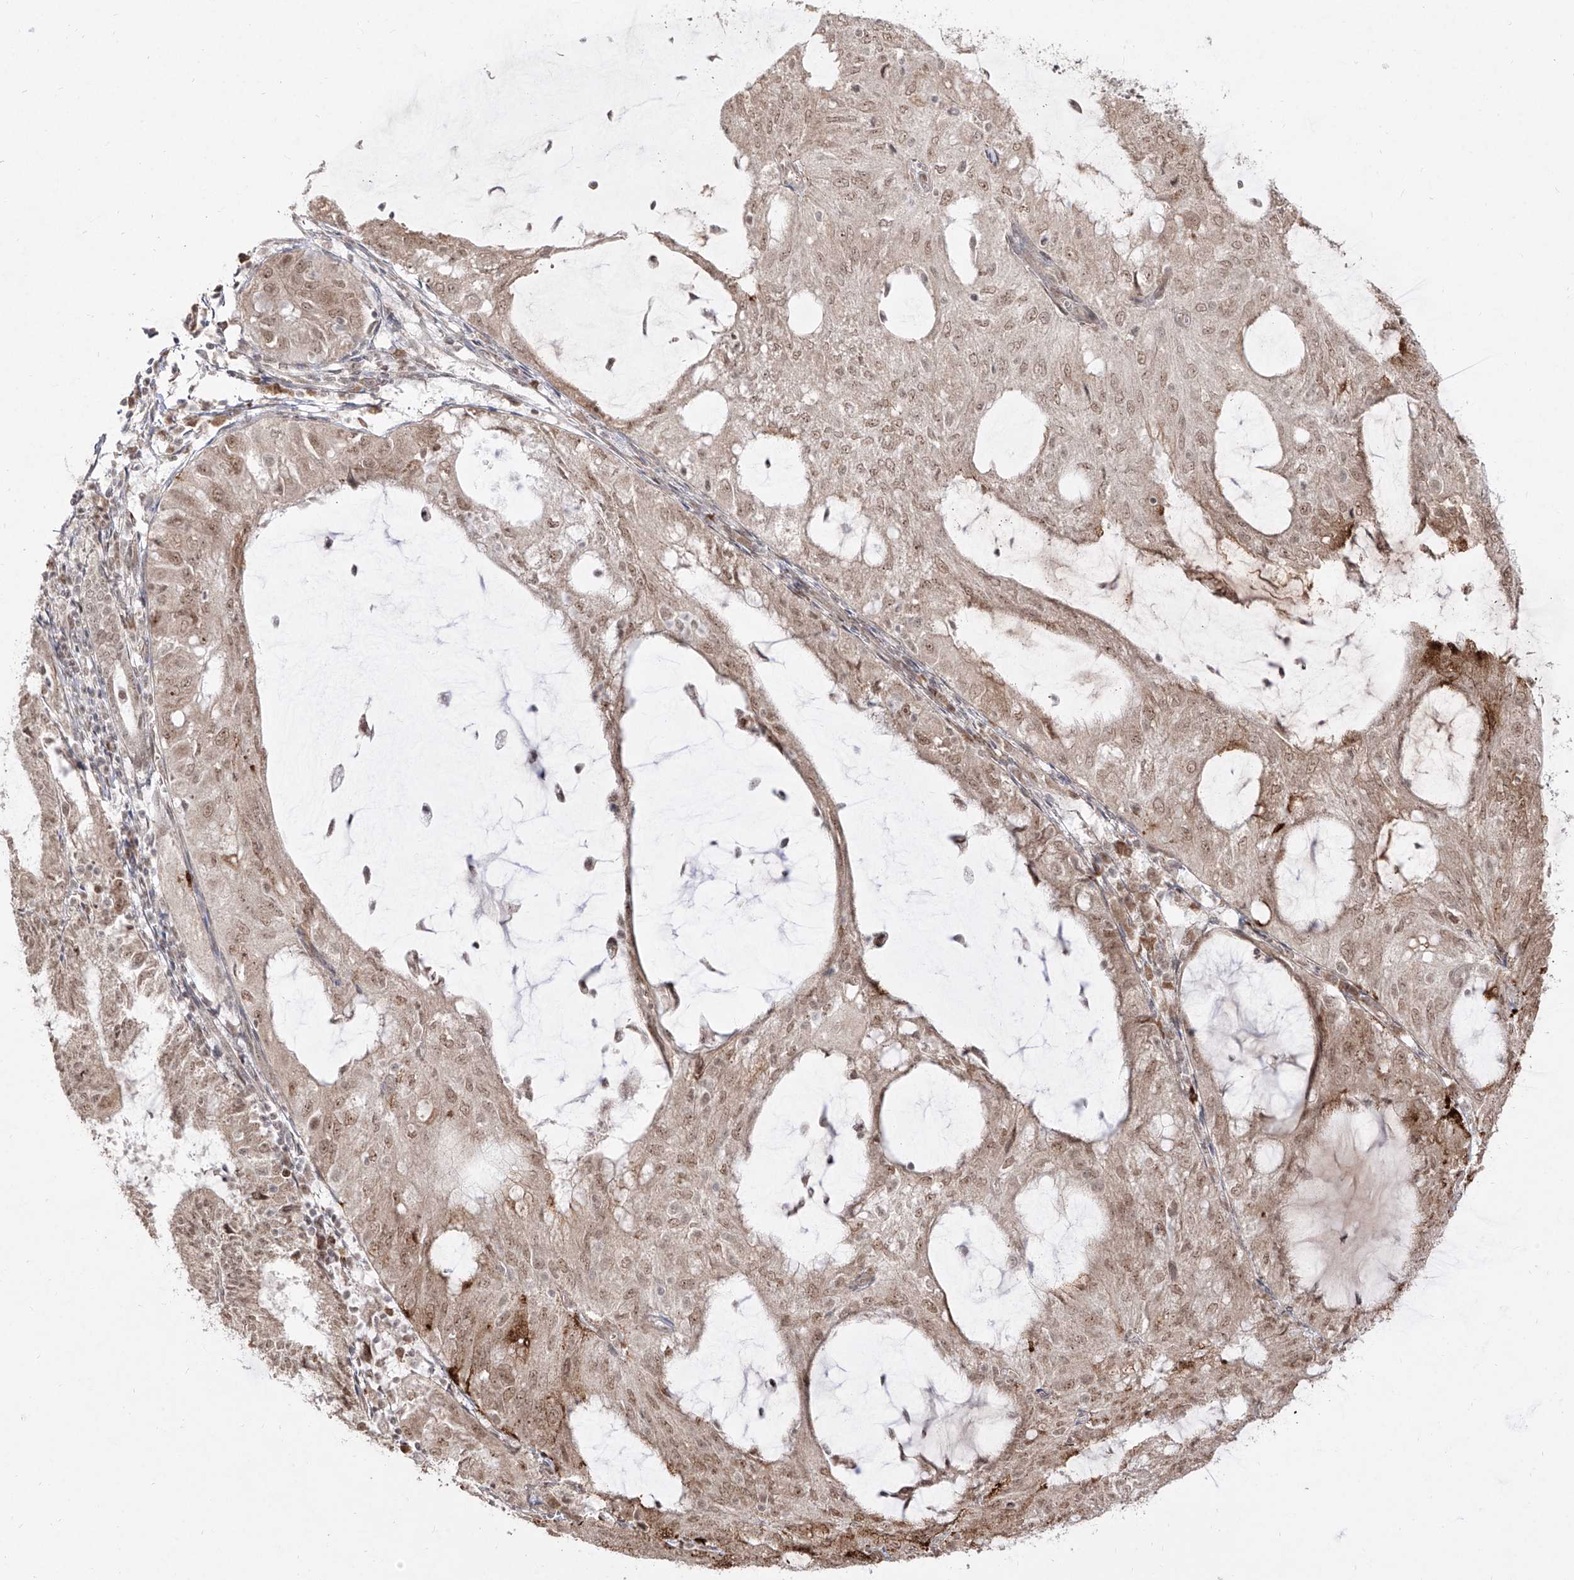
{"staining": {"intensity": "weak", "quantity": ">75%", "location": "nuclear"}, "tissue": "endometrial cancer", "cell_type": "Tumor cells", "image_type": "cancer", "snomed": [{"axis": "morphology", "description": "Adenocarcinoma, NOS"}, {"axis": "topography", "description": "Endometrium"}], "caption": "Human endometrial cancer stained for a protein (brown) reveals weak nuclear positive staining in approximately >75% of tumor cells.", "gene": "SNRNP27", "patient": {"sex": "female", "age": 81}}